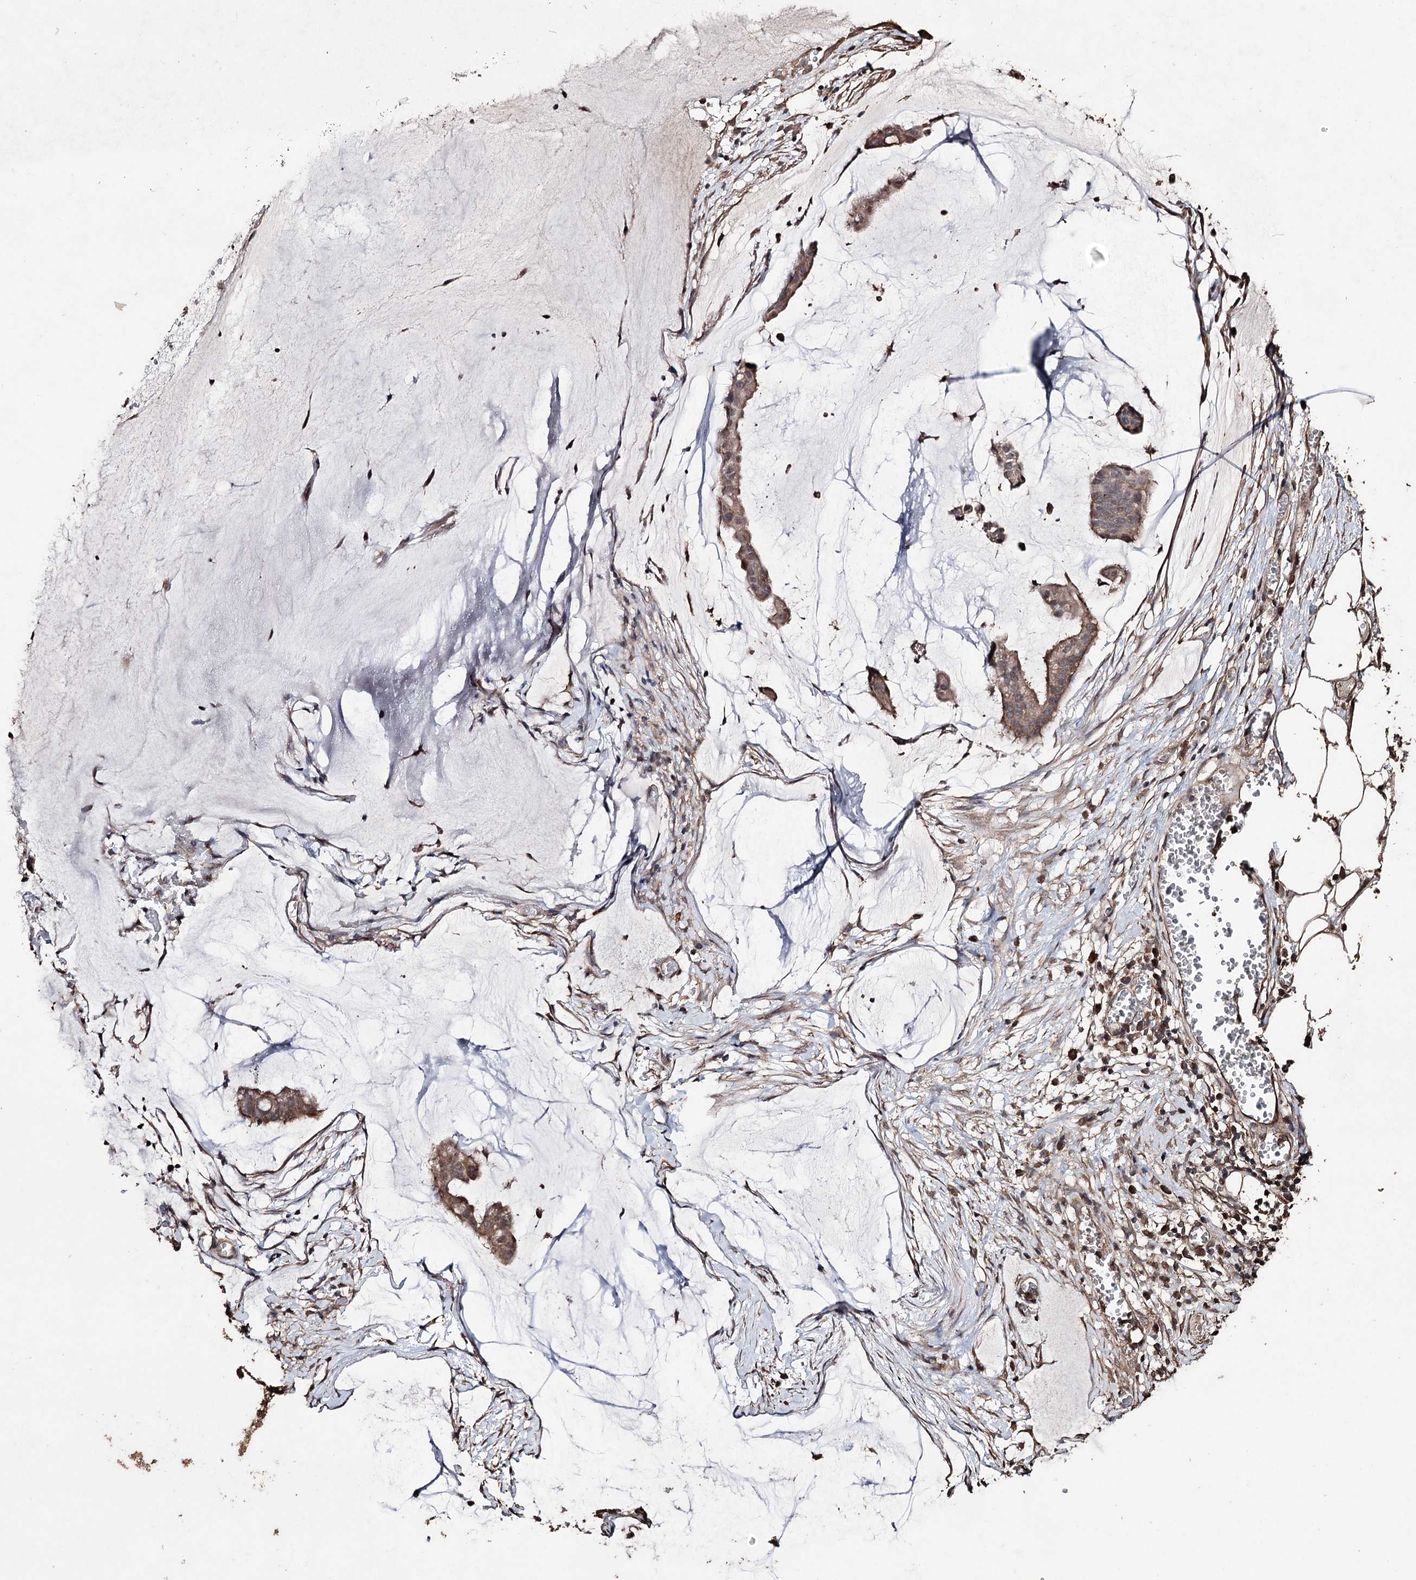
{"staining": {"intensity": "moderate", "quantity": ">75%", "location": "cytoplasmic/membranous"}, "tissue": "ovarian cancer", "cell_type": "Tumor cells", "image_type": "cancer", "snomed": [{"axis": "morphology", "description": "Cystadenocarcinoma, mucinous, NOS"}, {"axis": "topography", "description": "Ovary"}], "caption": "DAB immunohistochemical staining of human mucinous cystadenocarcinoma (ovarian) reveals moderate cytoplasmic/membranous protein positivity in approximately >75% of tumor cells.", "gene": "ZNF662", "patient": {"sex": "female", "age": 73}}